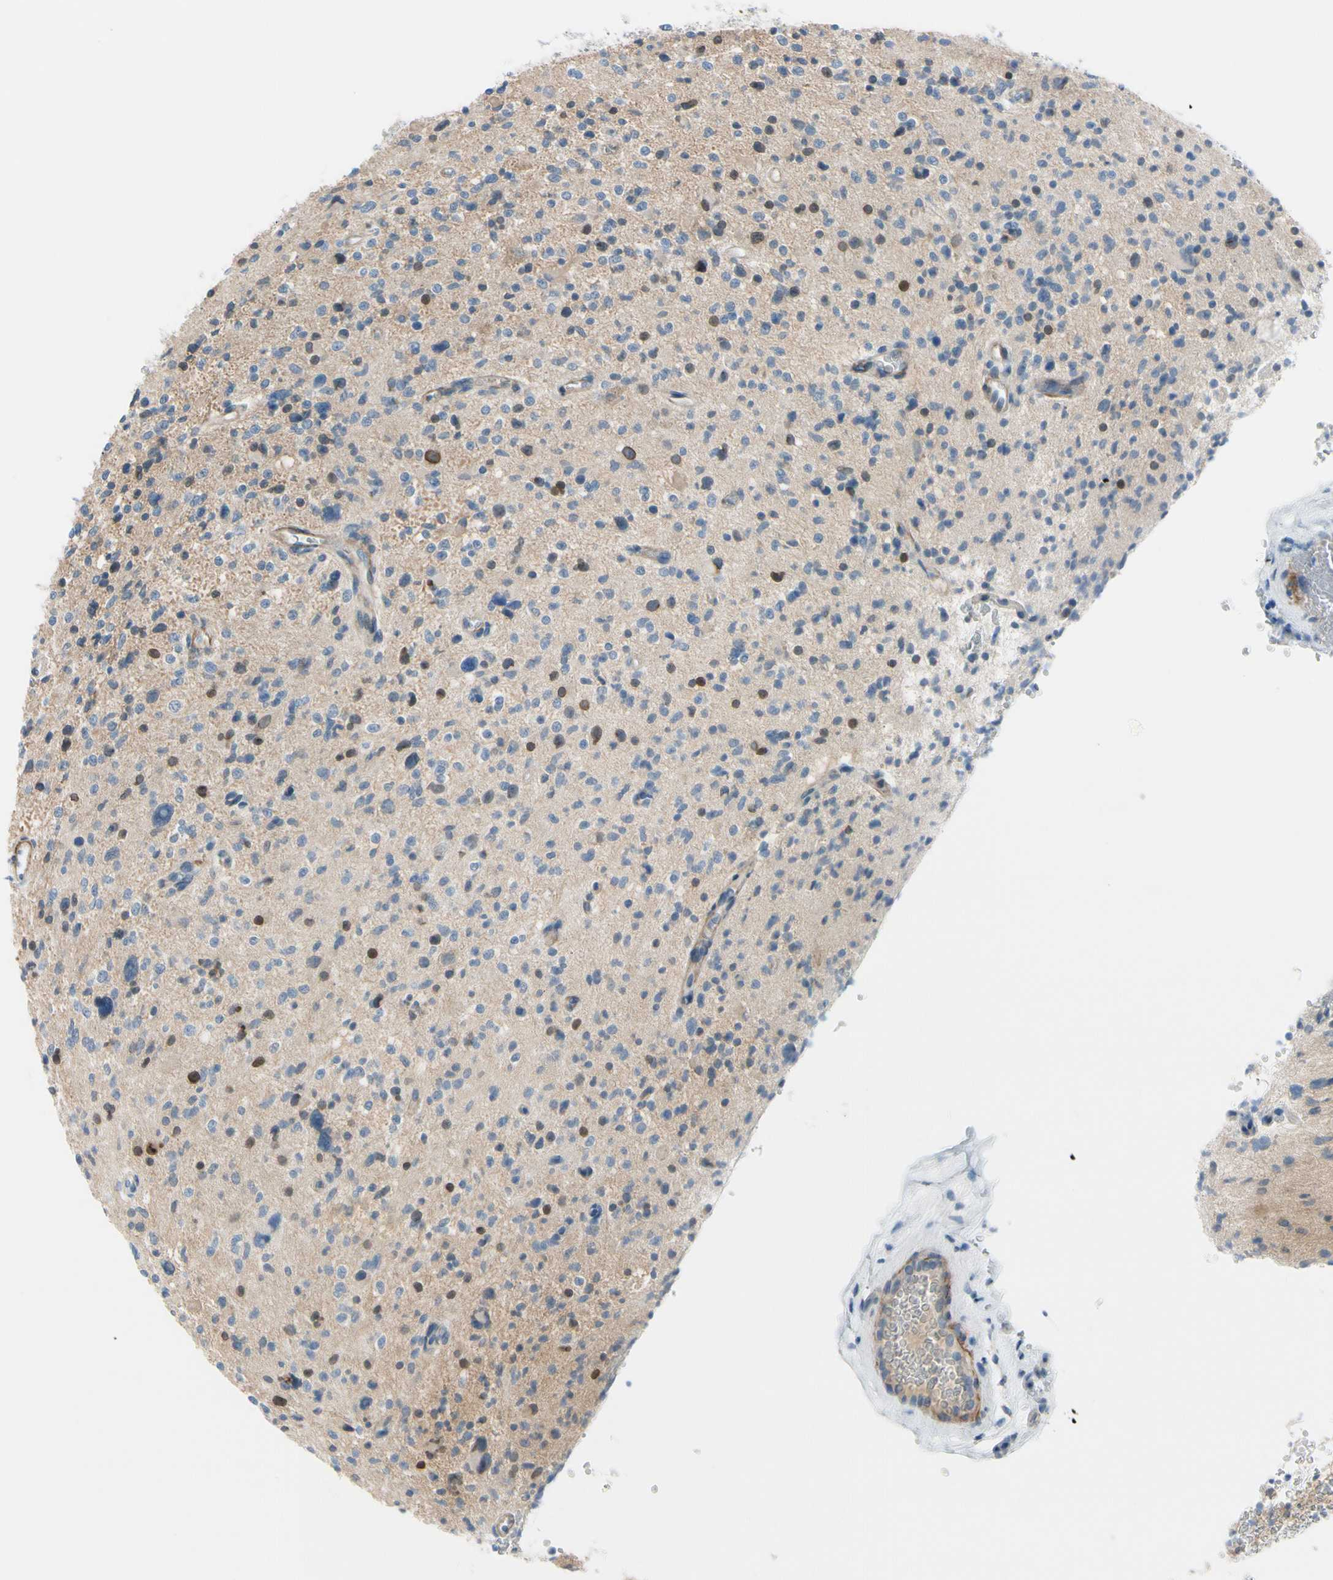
{"staining": {"intensity": "strong", "quantity": "<25%", "location": "nuclear"}, "tissue": "glioma", "cell_type": "Tumor cells", "image_type": "cancer", "snomed": [{"axis": "morphology", "description": "Glioma, malignant, High grade"}, {"axis": "topography", "description": "Brain"}], "caption": "Strong nuclear positivity is seen in about <25% of tumor cells in glioma.", "gene": "FCER2", "patient": {"sex": "male", "age": 48}}